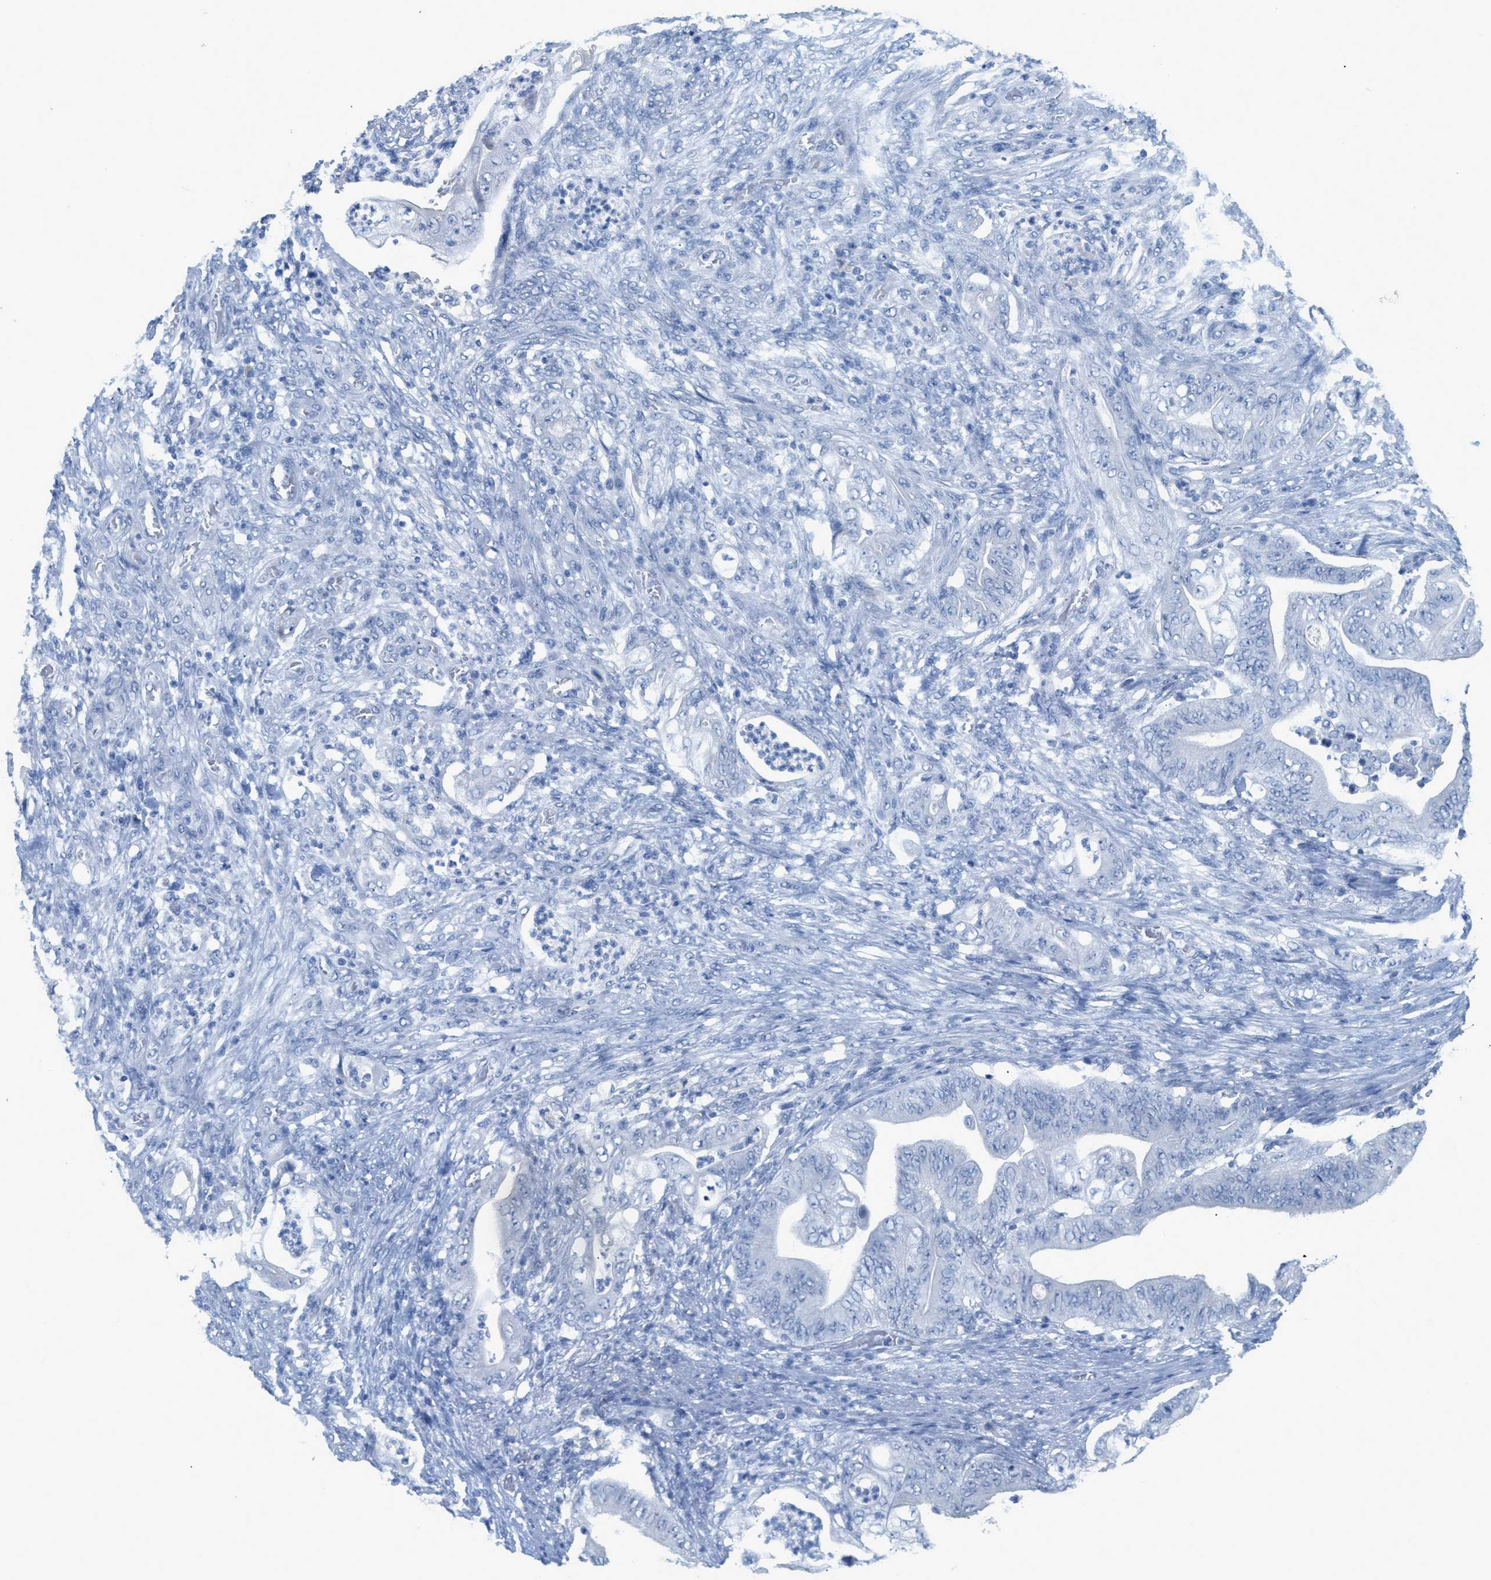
{"staining": {"intensity": "negative", "quantity": "none", "location": "none"}, "tissue": "stomach cancer", "cell_type": "Tumor cells", "image_type": "cancer", "snomed": [{"axis": "morphology", "description": "Adenocarcinoma, NOS"}, {"axis": "topography", "description": "Stomach"}], "caption": "Histopathology image shows no significant protein positivity in tumor cells of adenocarcinoma (stomach). The staining is performed using DAB (3,3'-diaminobenzidine) brown chromogen with nuclei counter-stained in using hematoxylin.", "gene": "HSF2", "patient": {"sex": "female", "age": 73}}